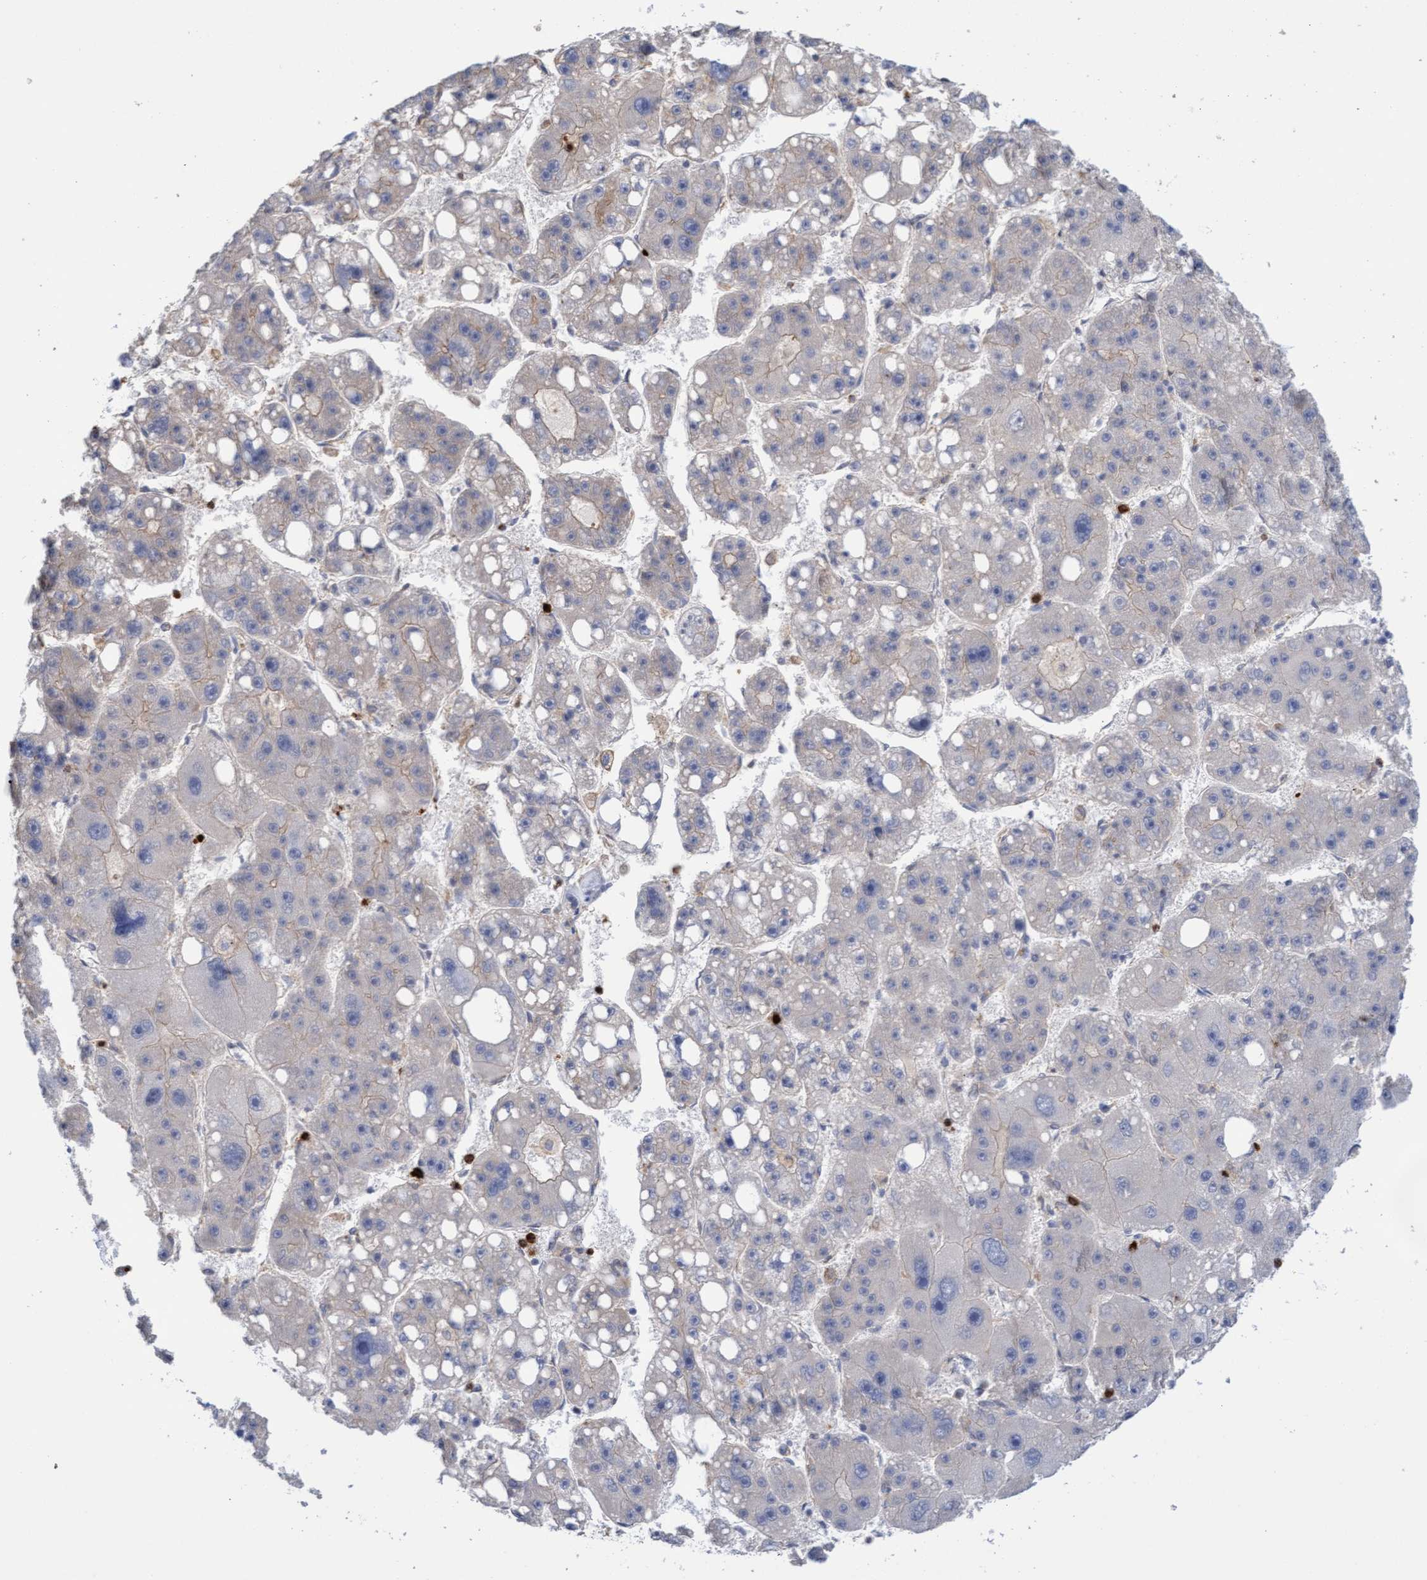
{"staining": {"intensity": "negative", "quantity": "none", "location": "none"}, "tissue": "liver cancer", "cell_type": "Tumor cells", "image_type": "cancer", "snomed": [{"axis": "morphology", "description": "Carcinoma, Hepatocellular, NOS"}, {"axis": "topography", "description": "Liver"}], "caption": "High magnification brightfield microscopy of liver cancer (hepatocellular carcinoma) stained with DAB (3,3'-diaminobenzidine) (brown) and counterstained with hematoxylin (blue): tumor cells show no significant positivity.", "gene": "MMP8", "patient": {"sex": "female", "age": 61}}